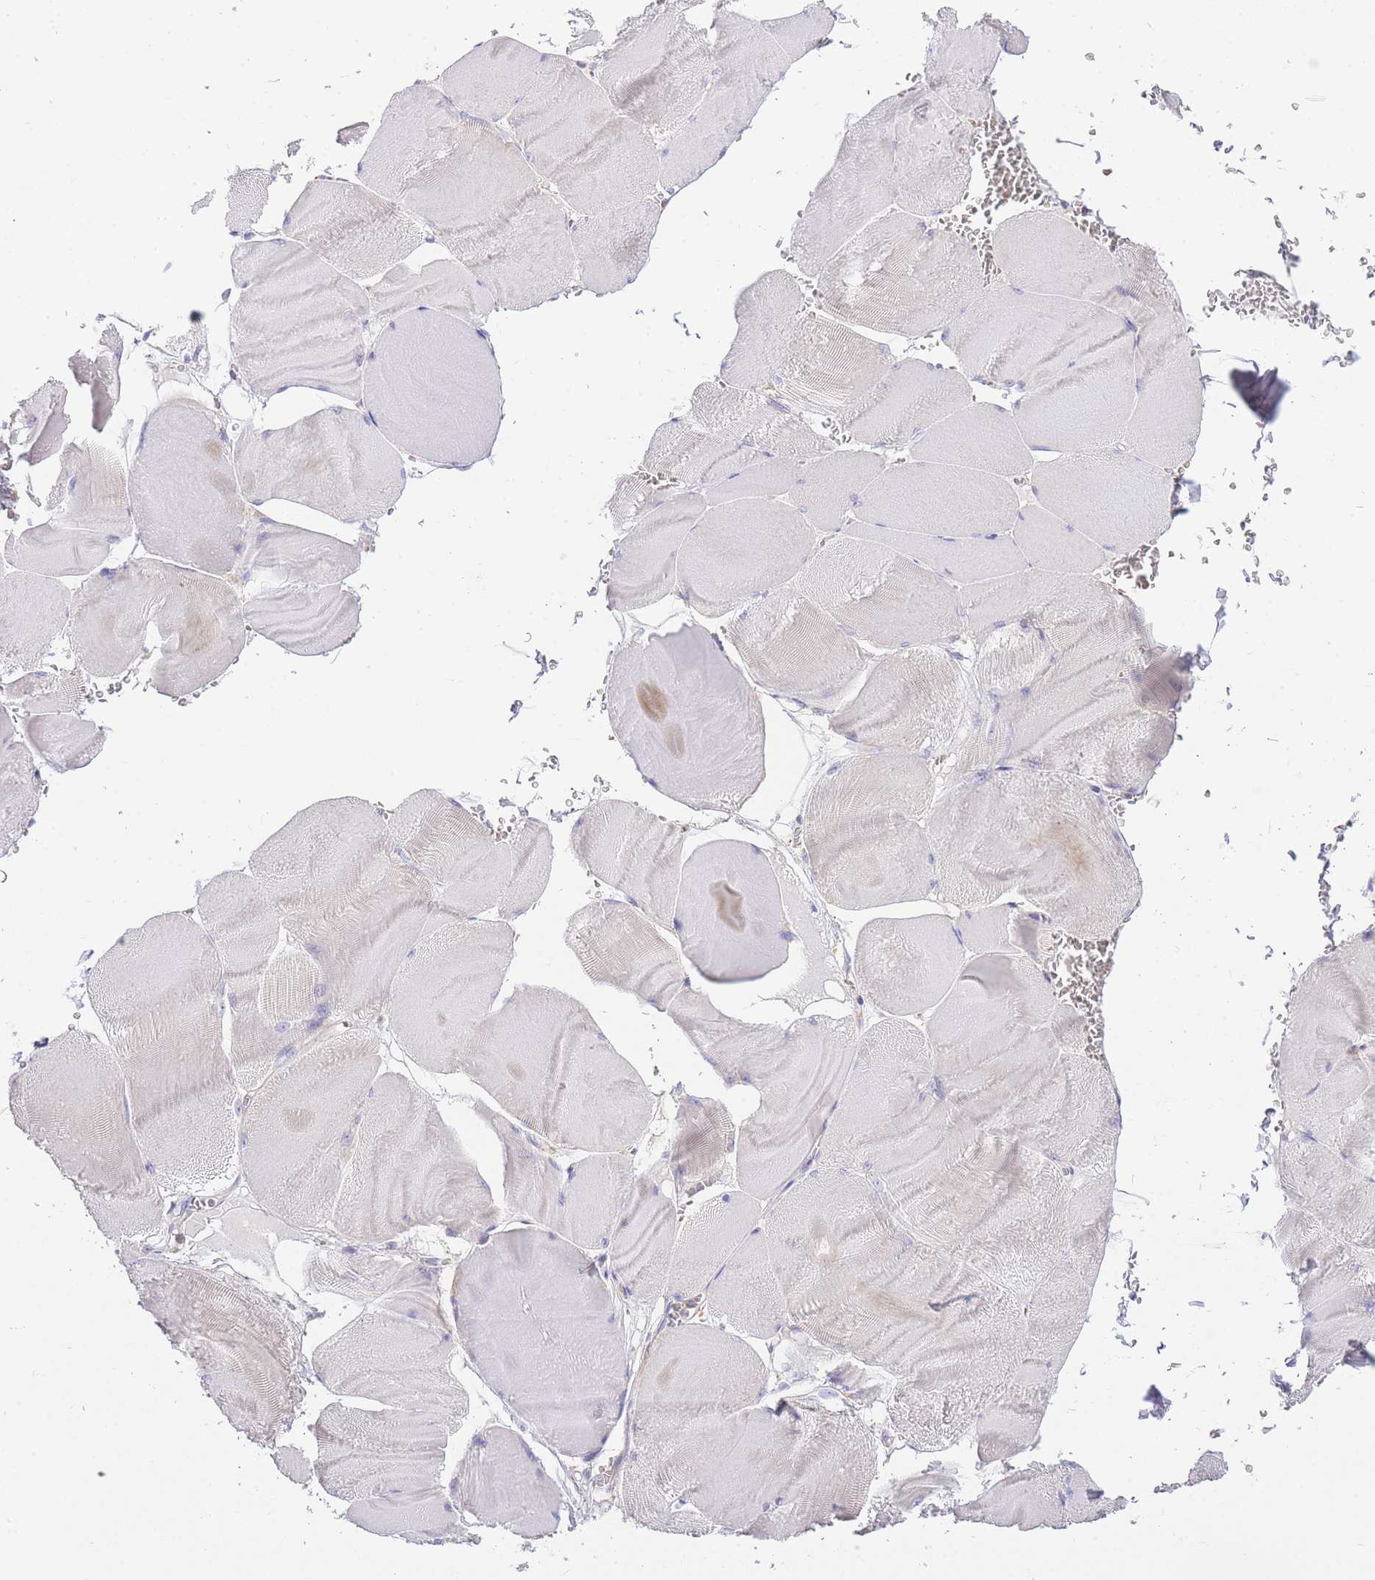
{"staining": {"intensity": "negative", "quantity": "none", "location": "none"}, "tissue": "skeletal muscle", "cell_type": "Myocytes", "image_type": "normal", "snomed": [{"axis": "morphology", "description": "Normal tissue, NOS"}, {"axis": "morphology", "description": "Basal cell carcinoma"}, {"axis": "topography", "description": "Skeletal muscle"}], "caption": "Immunohistochemistry of unremarkable human skeletal muscle reveals no positivity in myocytes.", "gene": "INSYN2B", "patient": {"sex": "female", "age": 64}}